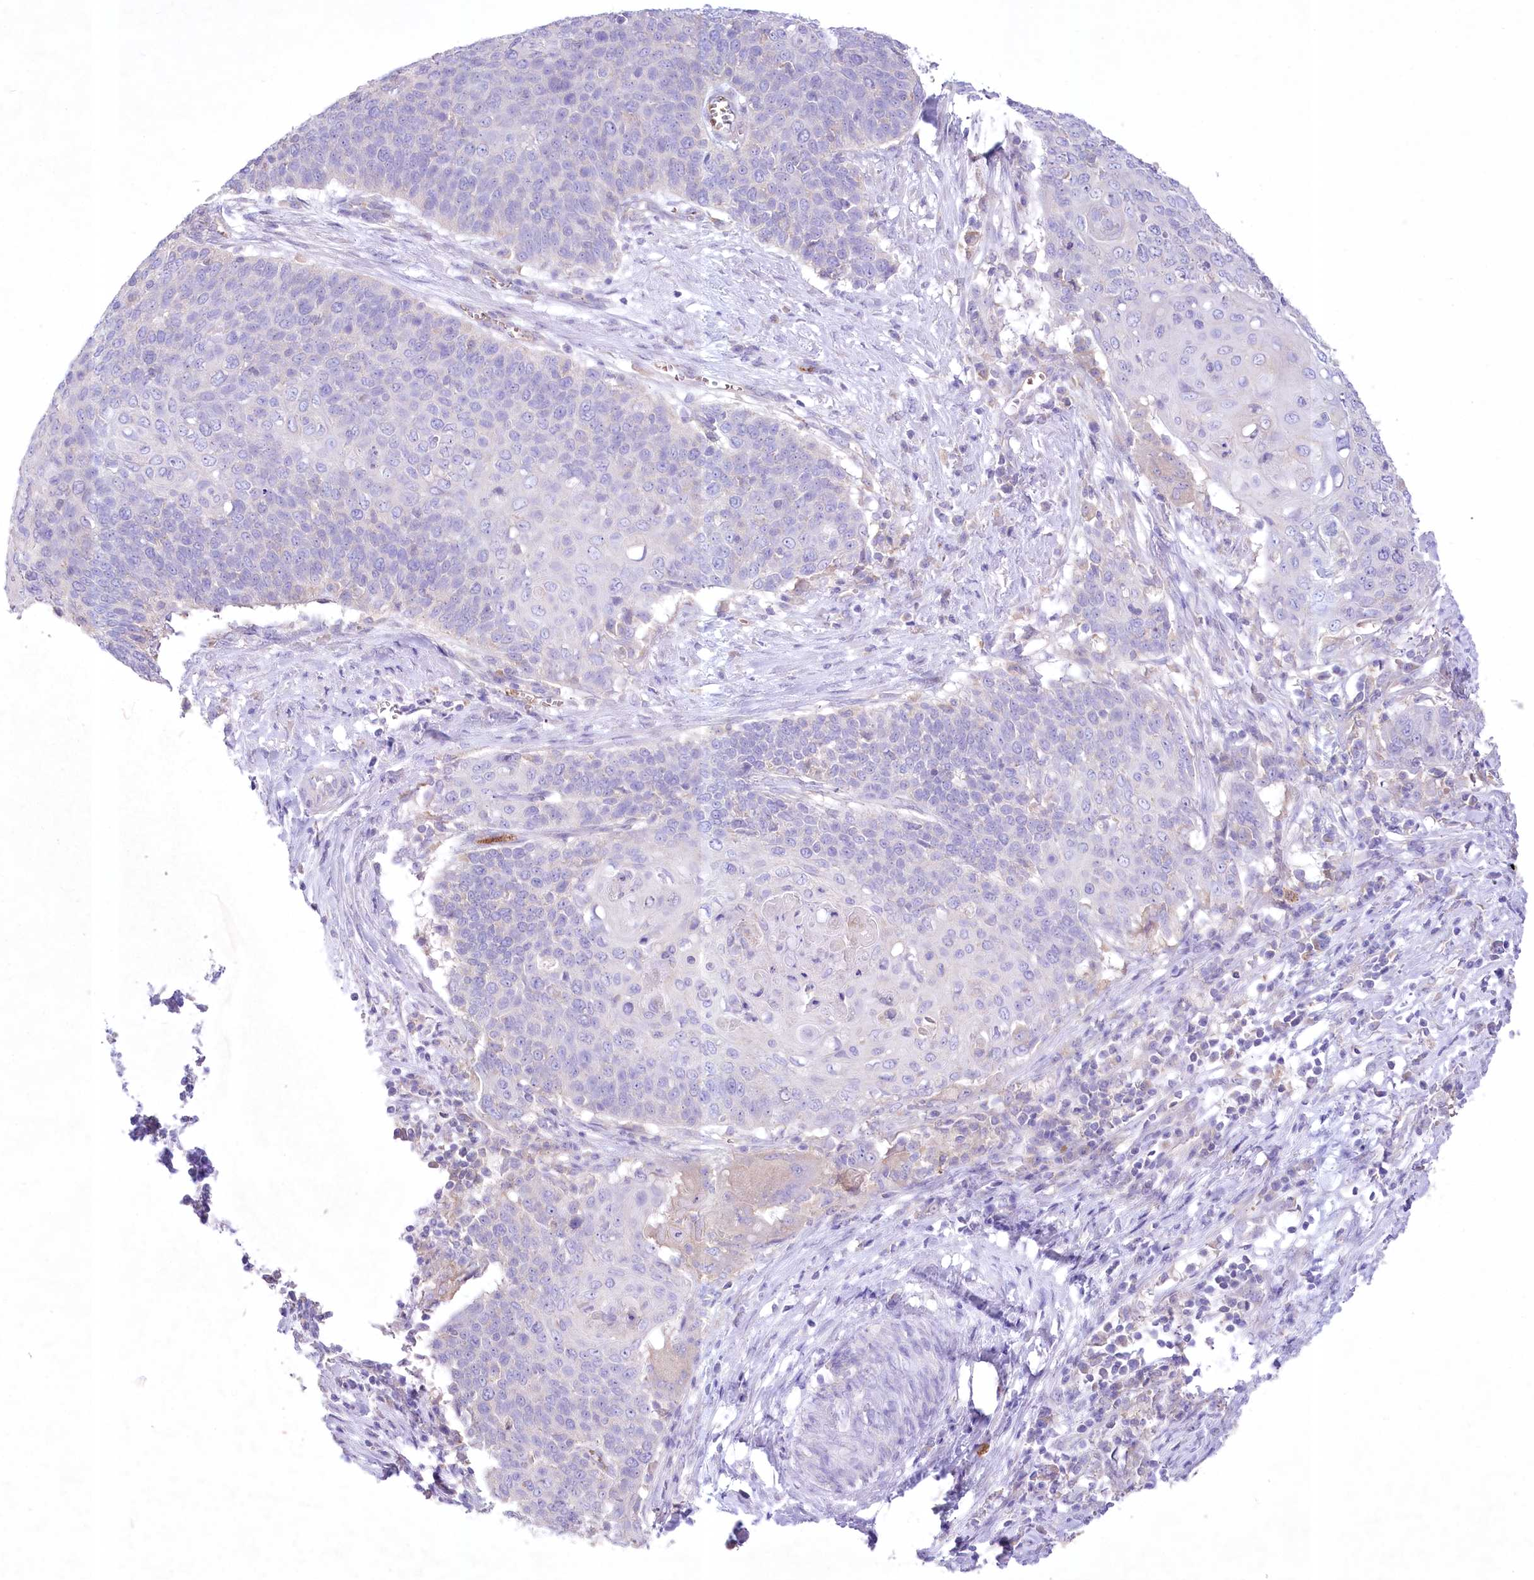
{"staining": {"intensity": "negative", "quantity": "none", "location": "none"}, "tissue": "cervical cancer", "cell_type": "Tumor cells", "image_type": "cancer", "snomed": [{"axis": "morphology", "description": "Squamous cell carcinoma, NOS"}, {"axis": "topography", "description": "Cervix"}], "caption": "Protein analysis of cervical squamous cell carcinoma displays no significant positivity in tumor cells.", "gene": "PRSS53", "patient": {"sex": "female", "age": 39}}